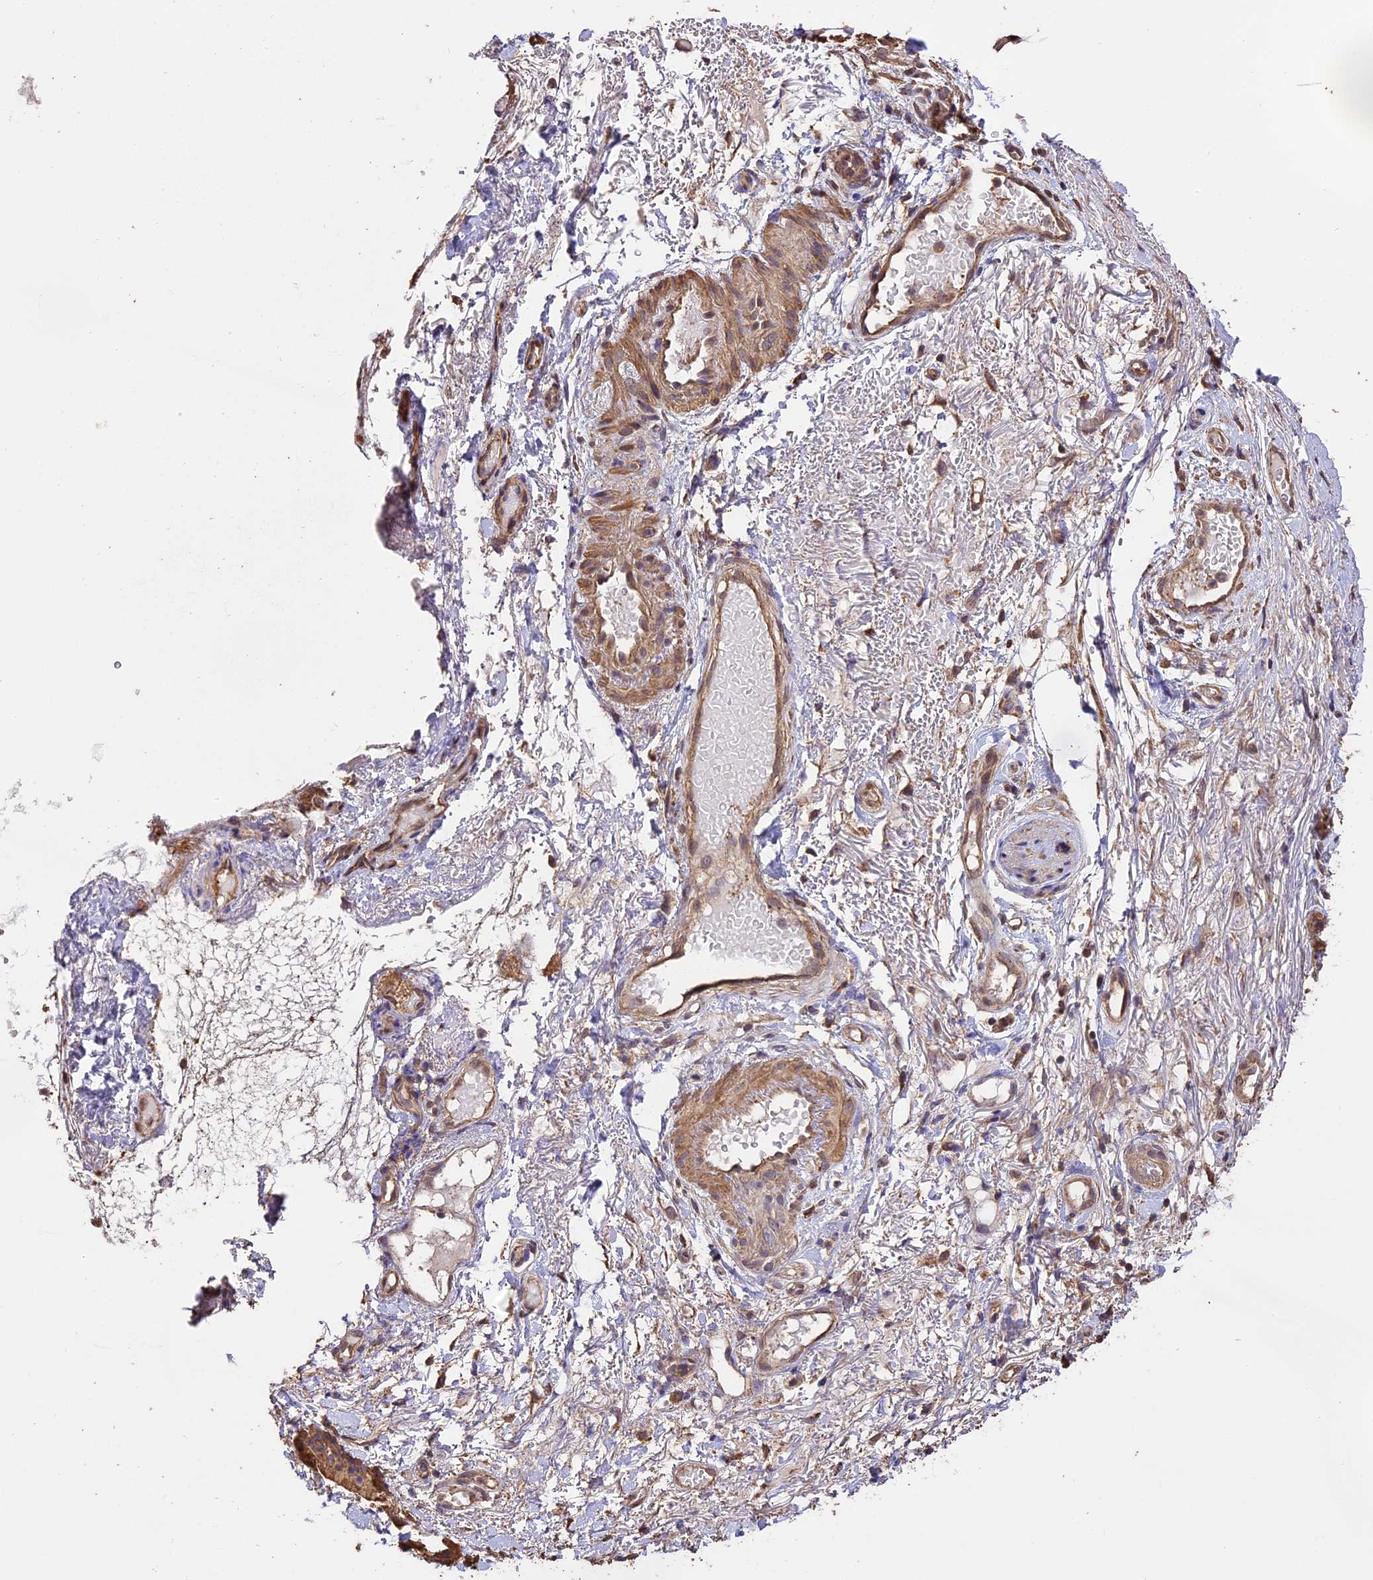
{"staining": {"intensity": "weak", "quantity": "25%-75%", "location": "cytoplasmic/membranous"}, "tissue": "adipose tissue", "cell_type": "Adipocytes", "image_type": "normal", "snomed": [{"axis": "morphology", "description": "Normal tissue, NOS"}, {"axis": "morphology", "description": "Basal cell carcinoma"}, {"axis": "topography", "description": "Cartilage tissue"}, {"axis": "topography", "description": "Nasopharynx"}, {"axis": "topography", "description": "Oral tissue"}], "caption": "Protein expression analysis of unremarkable human adipose tissue reveals weak cytoplasmic/membranous staining in approximately 25%-75% of adipocytes.", "gene": "PGPEP1L", "patient": {"sex": "female", "age": 77}}